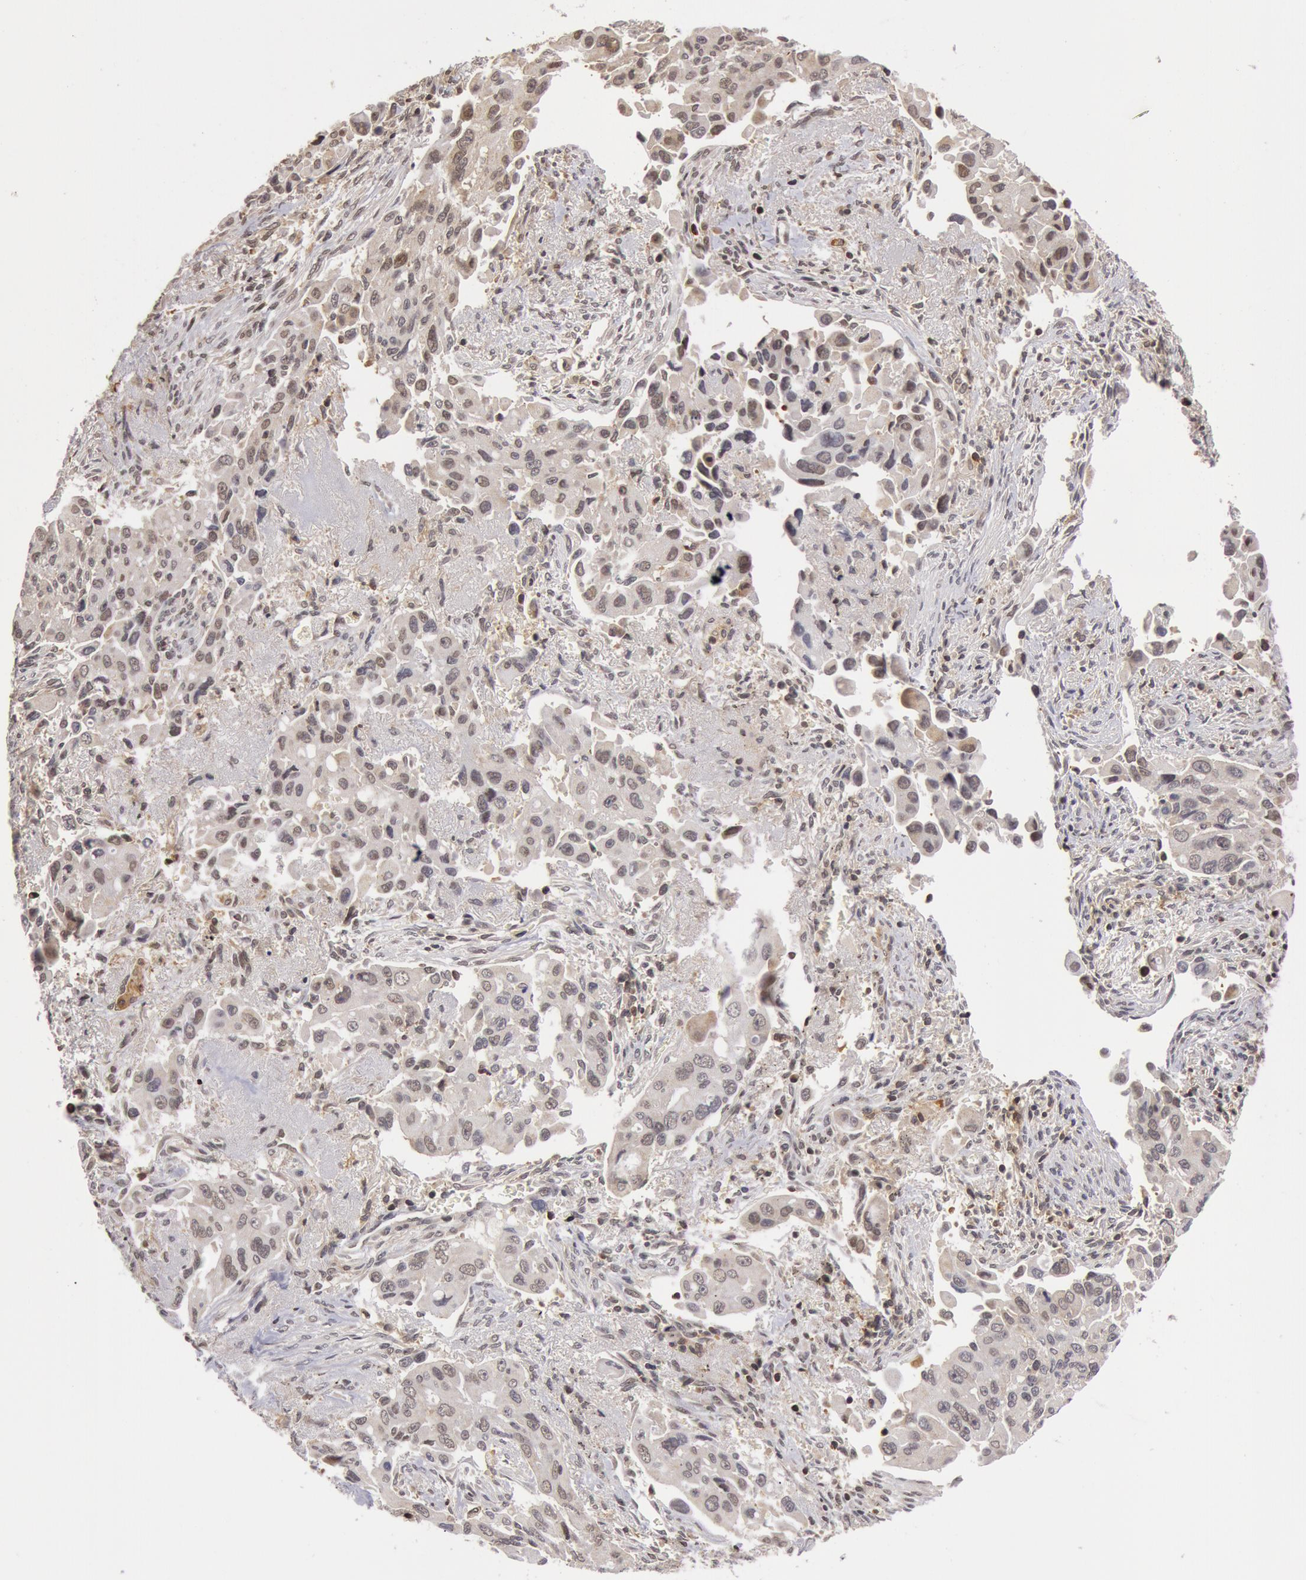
{"staining": {"intensity": "weak", "quantity": "<25%", "location": "nuclear"}, "tissue": "lung cancer", "cell_type": "Tumor cells", "image_type": "cancer", "snomed": [{"axis": "morphology", "description": "Adenocarcinoma, NOS"}, {"axis": "topography", "description": "Lung"}], "caption": "Tumor cells show no significant protein positivity in adenocarcinoma (lung). (Brightfield microscopy of DAB (3,3'-diaminobenzidine) immunohistochemistry at high magnification).", "gene": "ZNF350", "patient": {"sex": "male", "age": 68}}